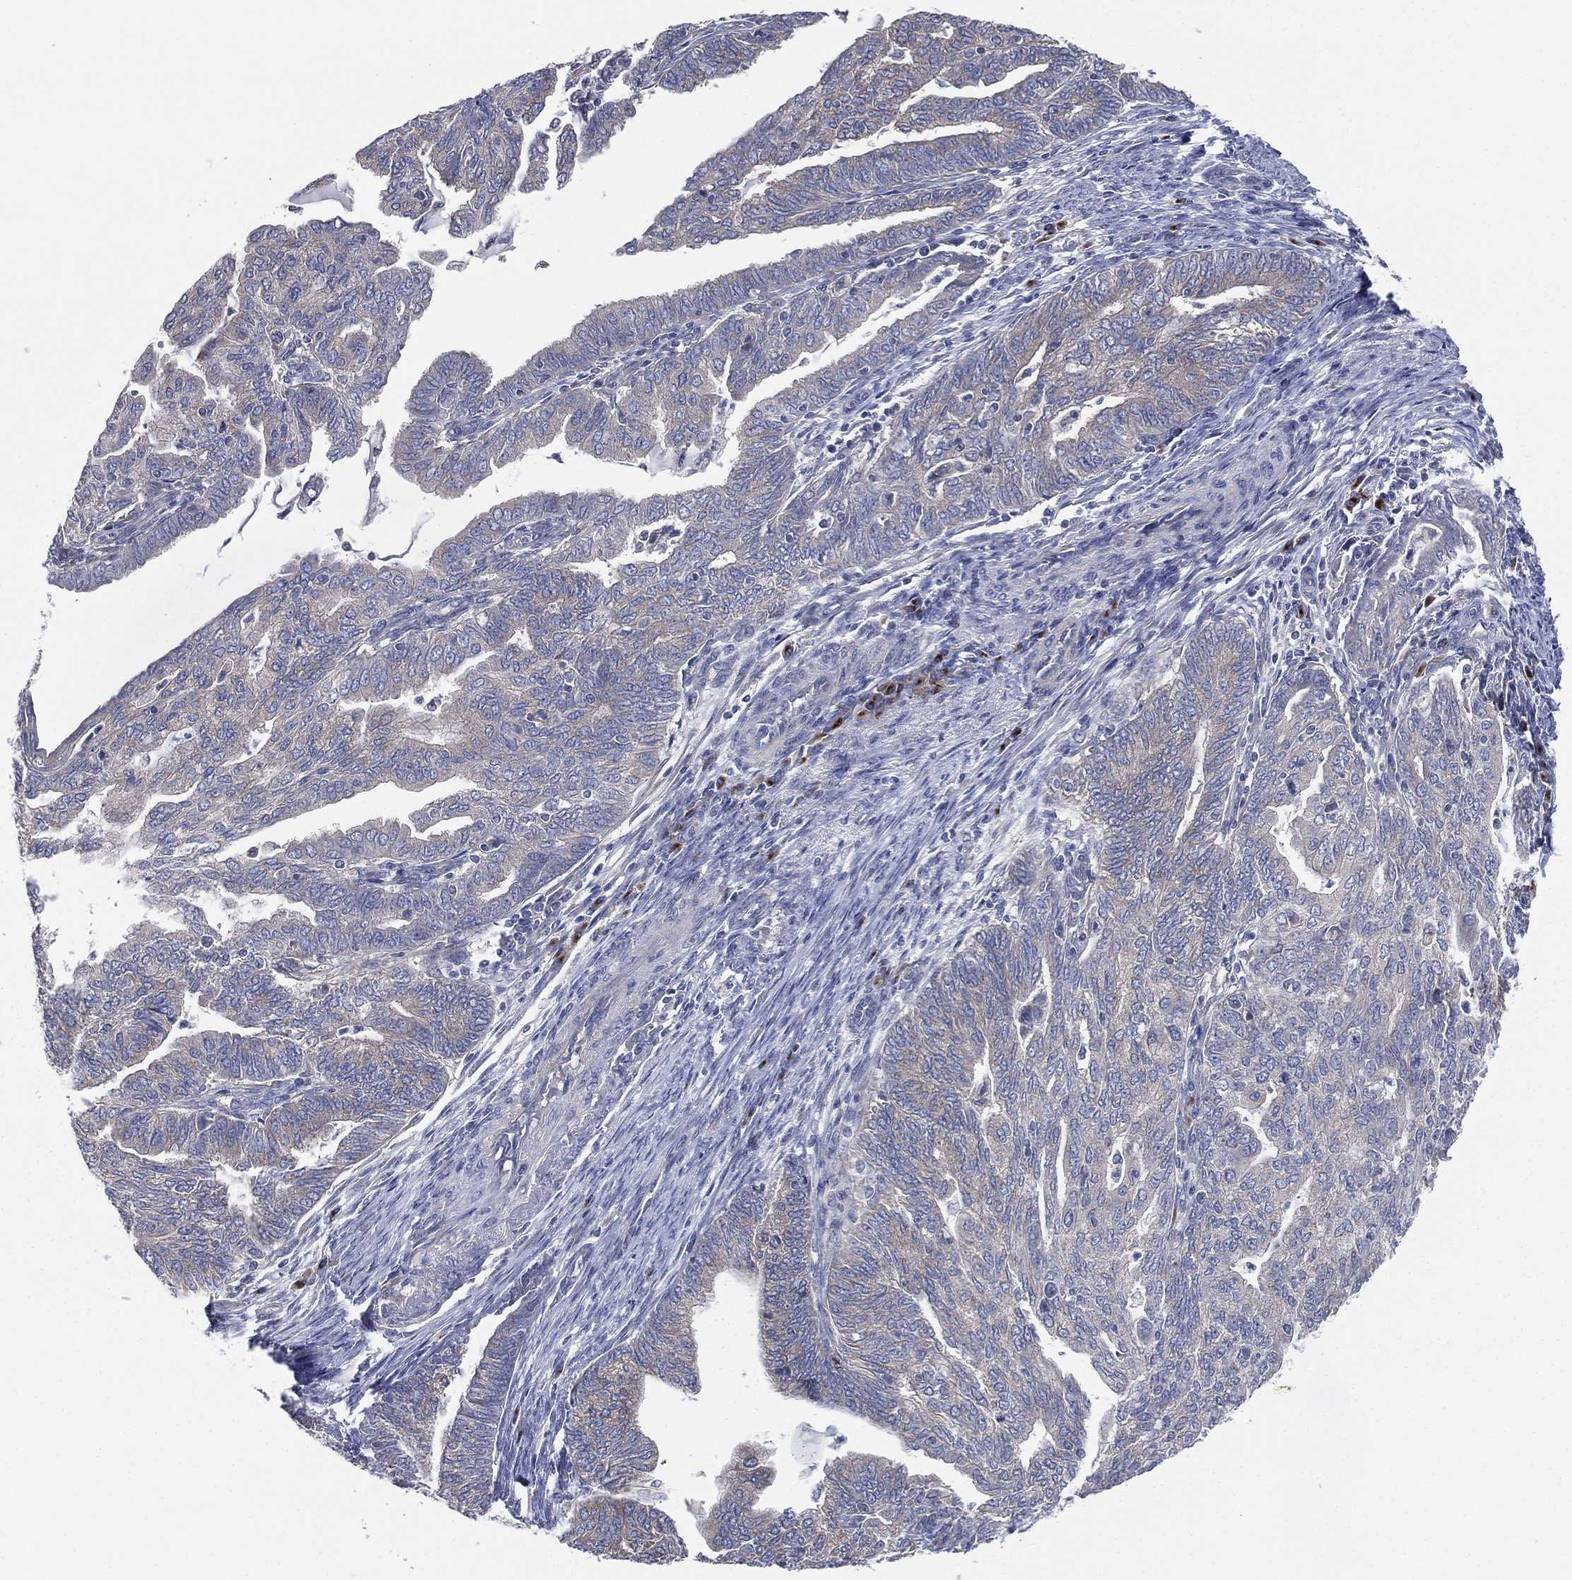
{"staining": {"intensity": "negative", "quantity": "none", "location": "none"}, "tissue": "endometrial cancer", "cell_type": "Tumor cells", "image_type": "cancer", "snomed": [{"axis": "morphology", "description": "Adenocarcinoma, NOS"}, {"axis": "topography", "description": "Endometrium"}], "caption": "Immunohistochemical staining of endometrial cancer (adenocarcinoma) displays no significant expression in tumor cells.", "gene": "ATP8A2", "patient": {"sex": "female", "age": 82}}